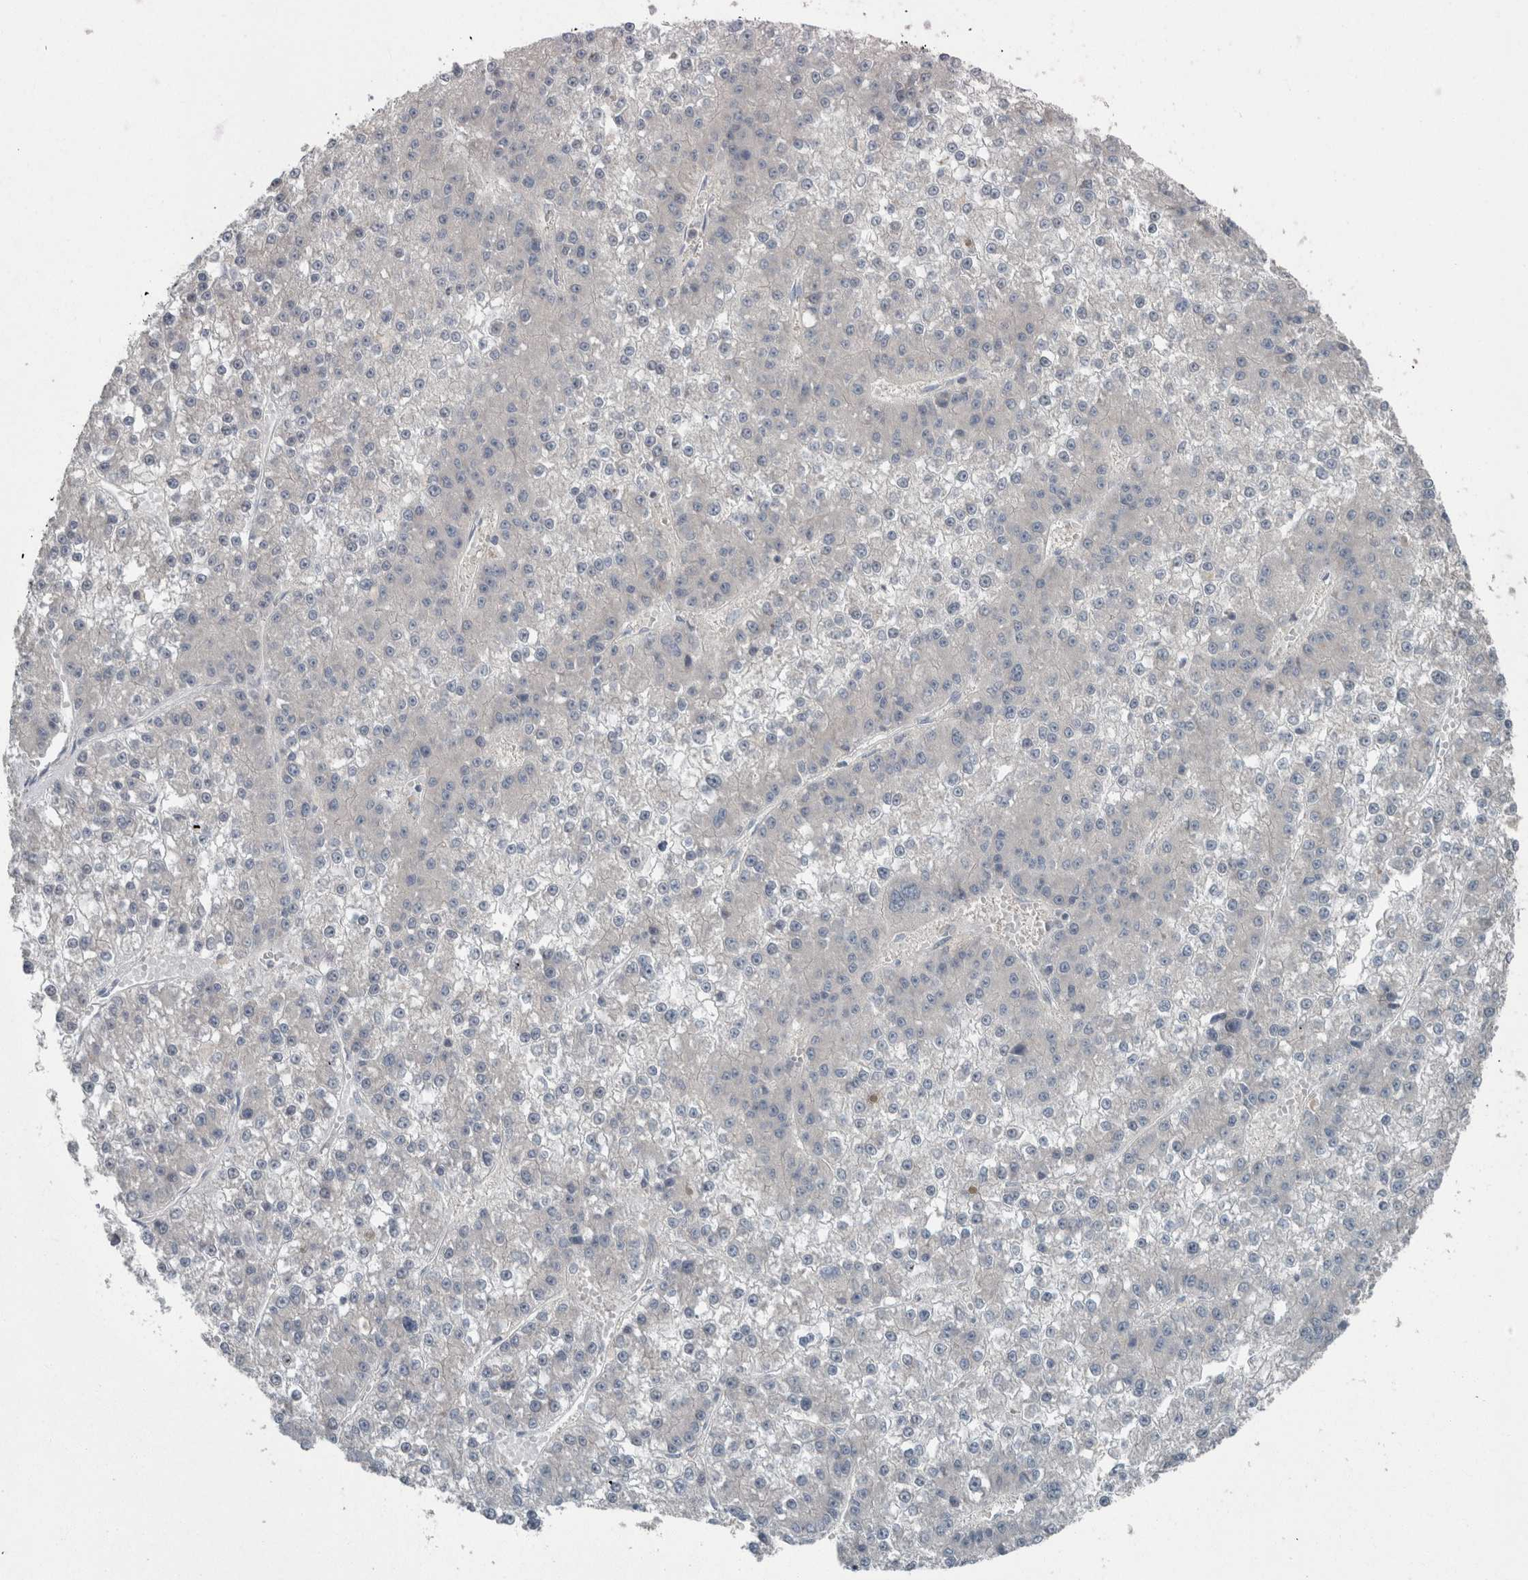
{"staining": {"intensity": "negative", "quantity": "none", "location": "none"}, "tissue": "liver cancer", "cell_type": "Tumor cells", "image_type": "cancer", "snomed": [{"axis": "morphology", "description": "Carcinoma, Hepatocellular, NOS"}, {"axis": "topography", "description": "Liver"}], "caption": "A high-resolution histopathology image shows IHC staining of hepatocellular carcinoma (liver), which displays no significant positivity in tumor cells.", "gene": "KNTC1", "patient": {"sex": "female", "age": 73}}